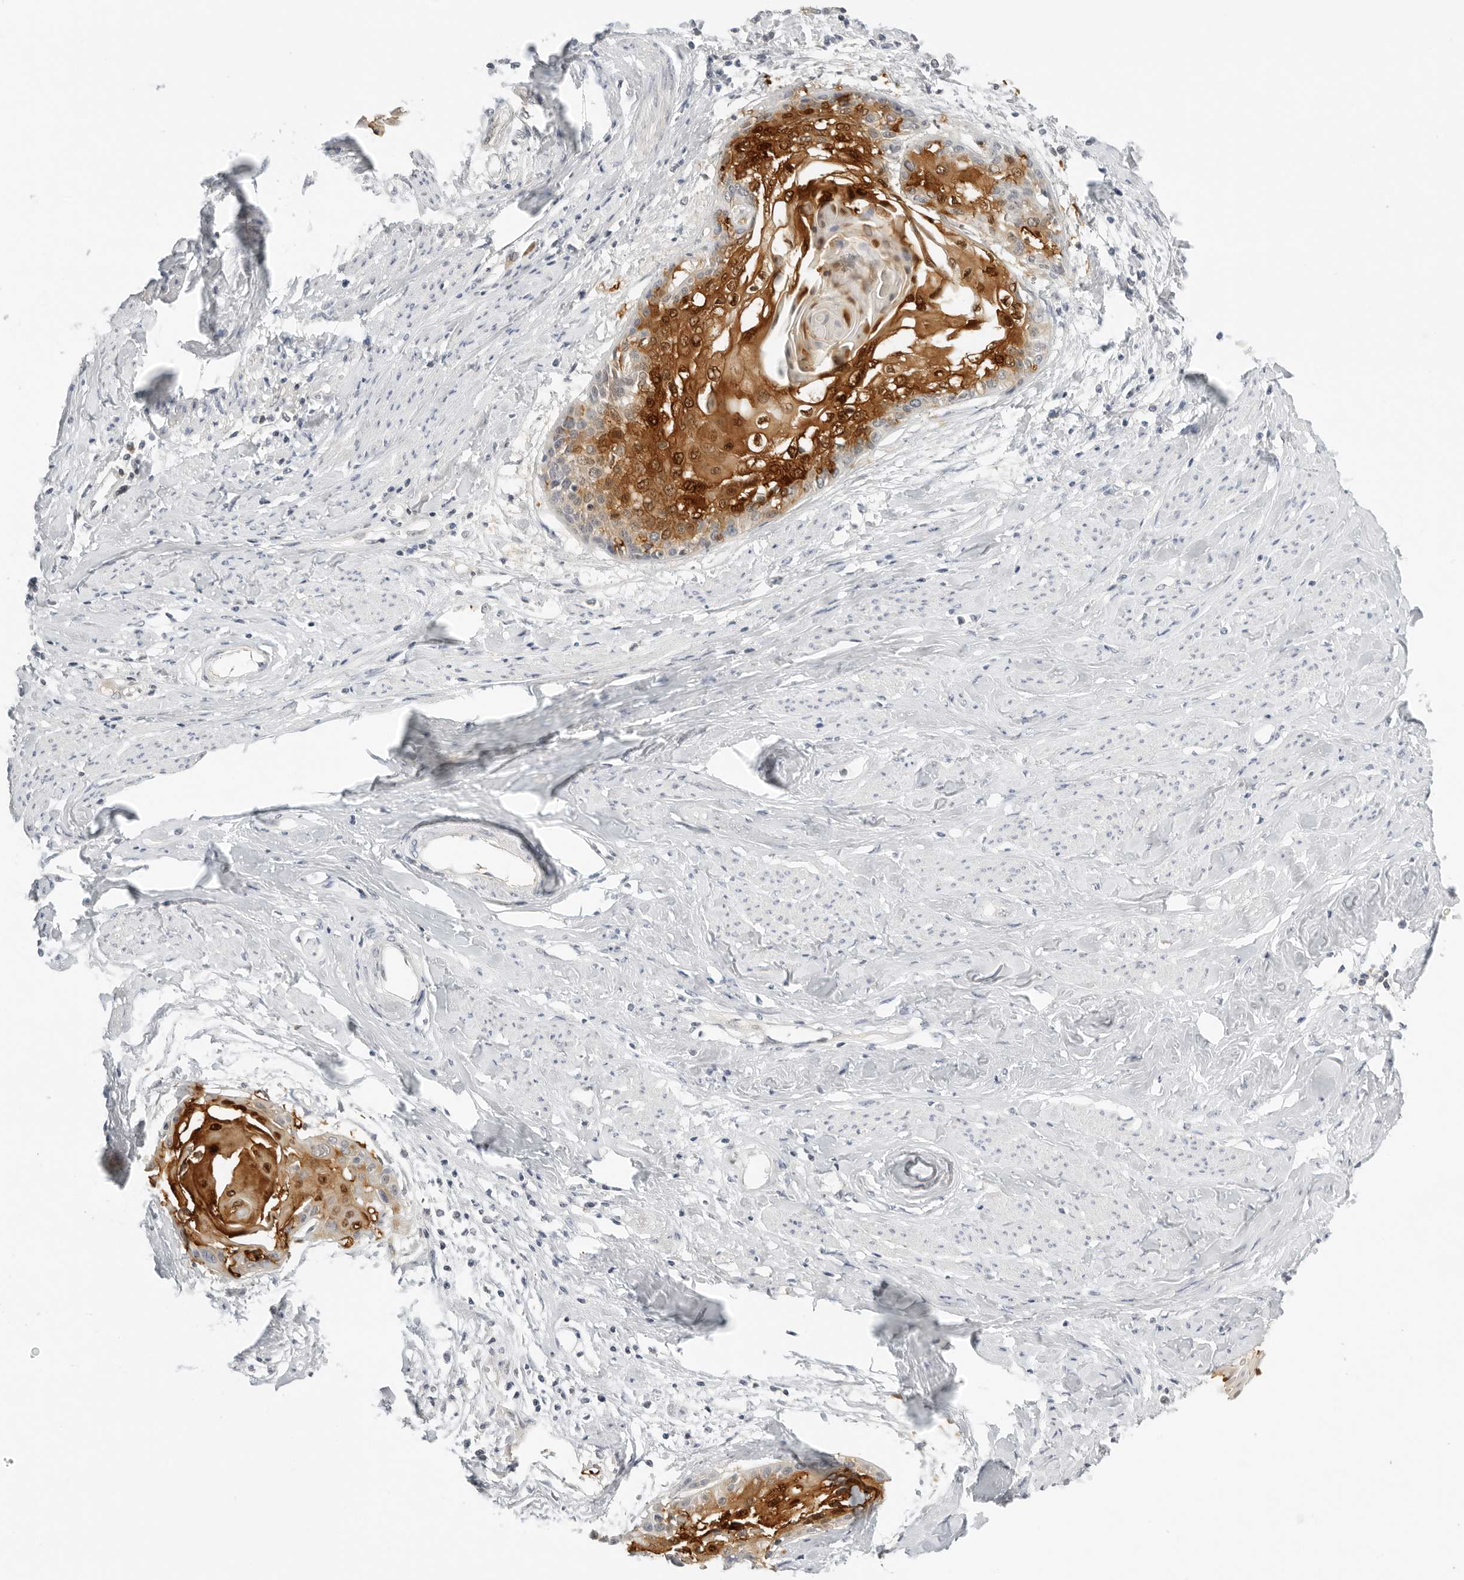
{"staining": {"intensity": "strong", "quantity": "25%-75%", "location": "cytoplasmic/membranous"}, "tissue": "cervical cancer", "cell_type": "Tumor cells", "image_type": "cancer", "snomed": [{"axis": "morphology", "description": "Squamous cell carcinoma, NOS"}, {"axis": "topography", "description": "Cervix"}], "caption": "A histopathology image showing strong cytoplasmic/membranous expression in about 25%-75% of tumor cells in squamous cell carcinoma (cervical), as visualized by brown immunohistochemical staining.", "gene": "OSCP1", "patient": {"sex": "female", "age": 57}}